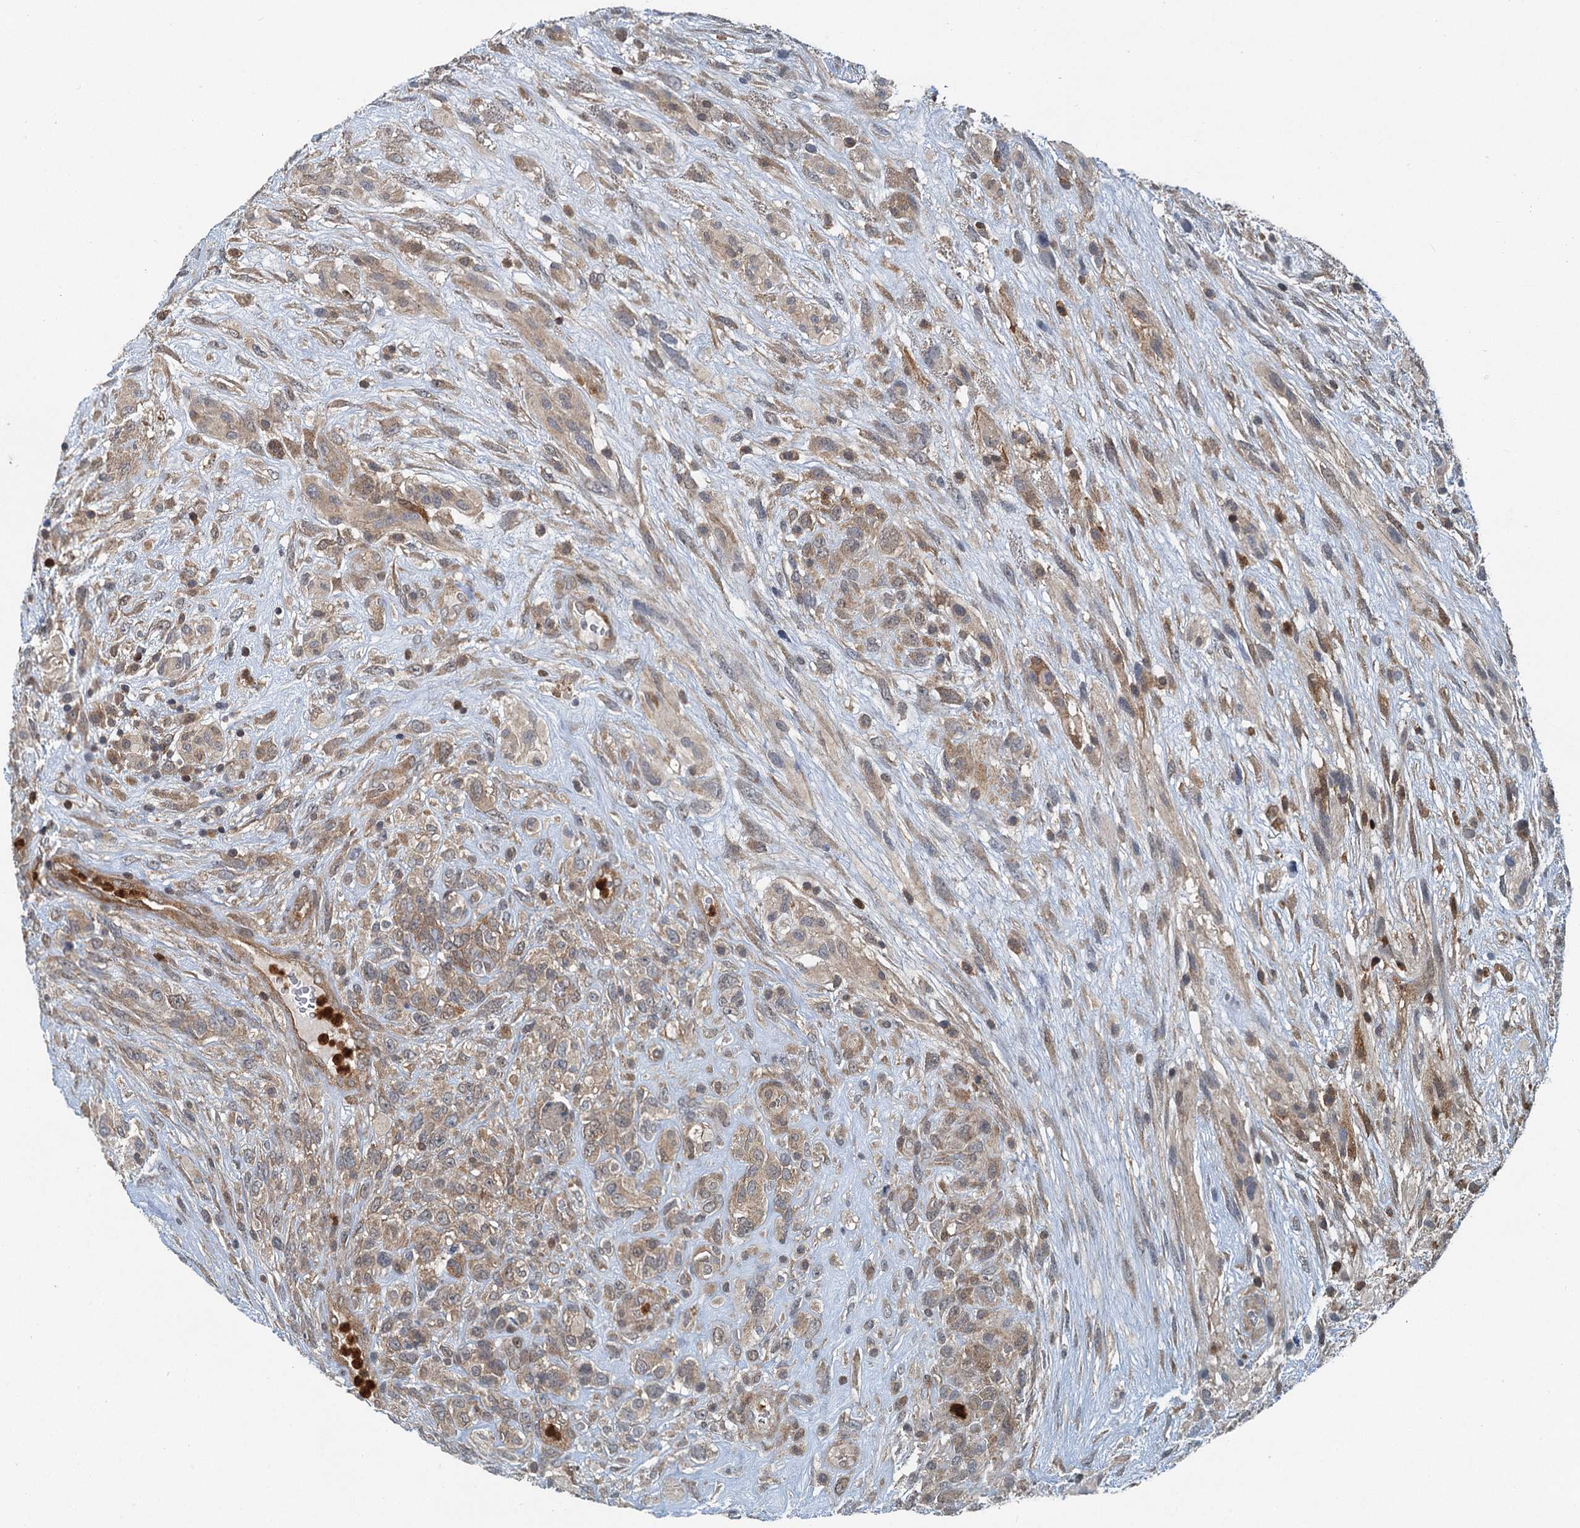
{"staining": {"intensity": "weak", "quantity": ">75%", "location": "cytoplasmic/membranous"}, "tissue": "glioma", "cell_type": "Tumor cells", "image_type": "cancer", "snomed": [{"axis": "morphology", "description": "Glioma, malignant, High grade"}, {"axis": "topography", "description": "Brain"}], "caption": "High-power microscopy captured an immunohistochemistry (IHC) histopathology image of glioma, revealing weak cytoplasmic/membranous positivity in approximately >75% of tumor cells.", "gene": "GPI", "patient": {"sex": "male", "age": 61}}